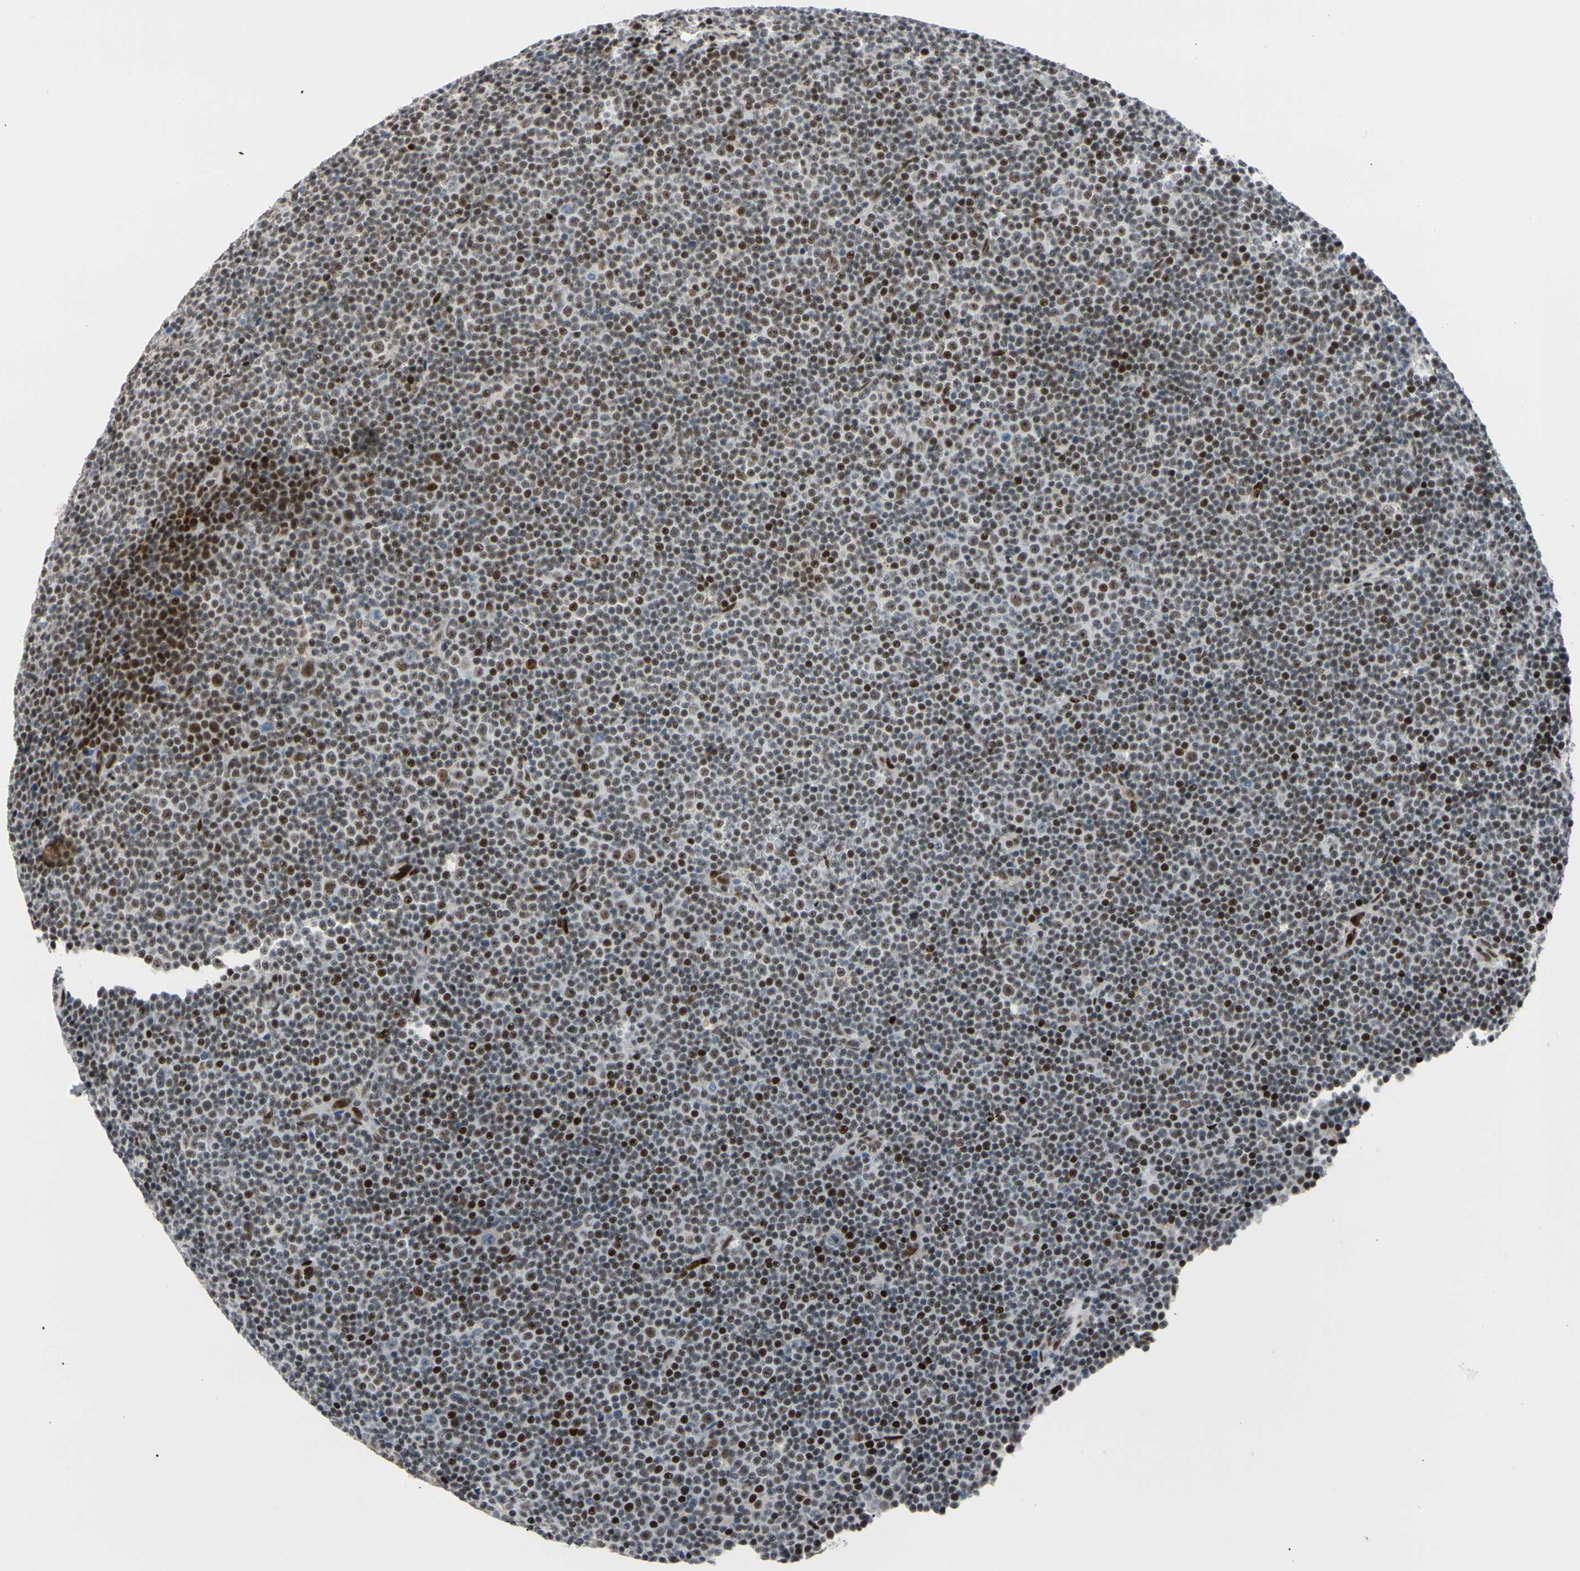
{"staining": {"intensity": "moderate", "quantity": ">75%", "location": "nuclear"}, "tissue": "lymphoma", "cell_type": "Tumor cells", "image_type": "cancer", "snomed": [{"axis": "morphology", "description": "Malignant lymphoma, non-Hodgkin's type, Low grade"}, {"axis": "topography", "description": "Lymph node"}], "caption": "Moderate nuclear protein staining is identified in about >75% of tumor cells in malignant lymphoma, non-Hodgkin's type (low-grade).", "gene": "FOXO3", "patient": {"sex": "female", "age": 67}}